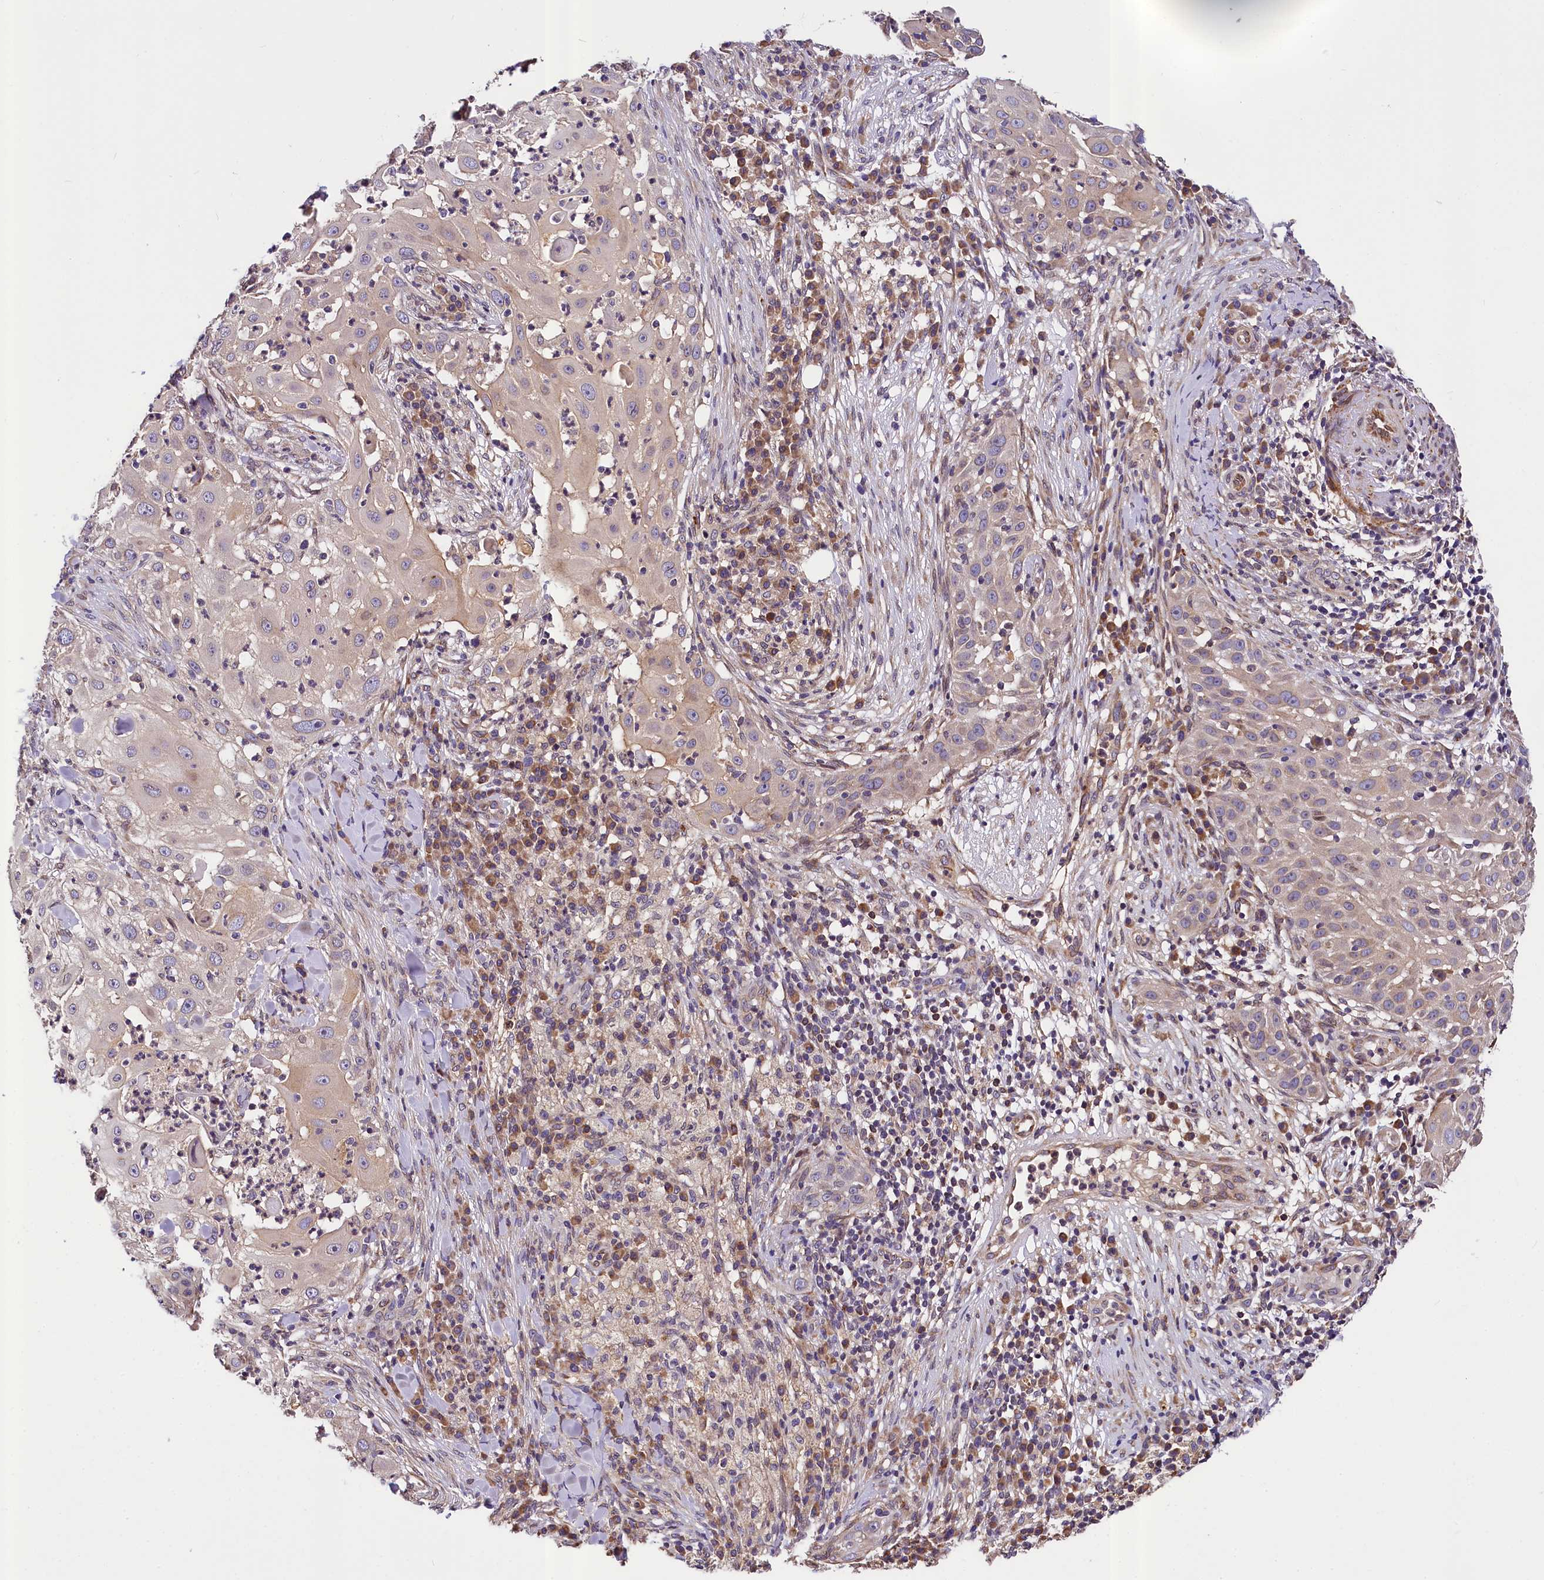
{"staining": {"intensity": "weak", "quantity": "<25%", "location": "cytoplasmic/membranous"}, "tissue": "skin cancer", "cell_type": "Tumor cells", "image_type": "cancer", "snomed": [{"axis": "morphology", "description": "Squamous cell carcinoma, NOS"}, {"axis": "topography", "description": "Skin"}], "caption": "Immunohistochemistry of human skin cancer exhibits no expression in tumor cells. The staining is performed using DAB brown chromogen with nuclei counter-stained in using hematoxylin.", "gene": "SUPV3L1", "patient": {"sex": "female", "age": 44}}